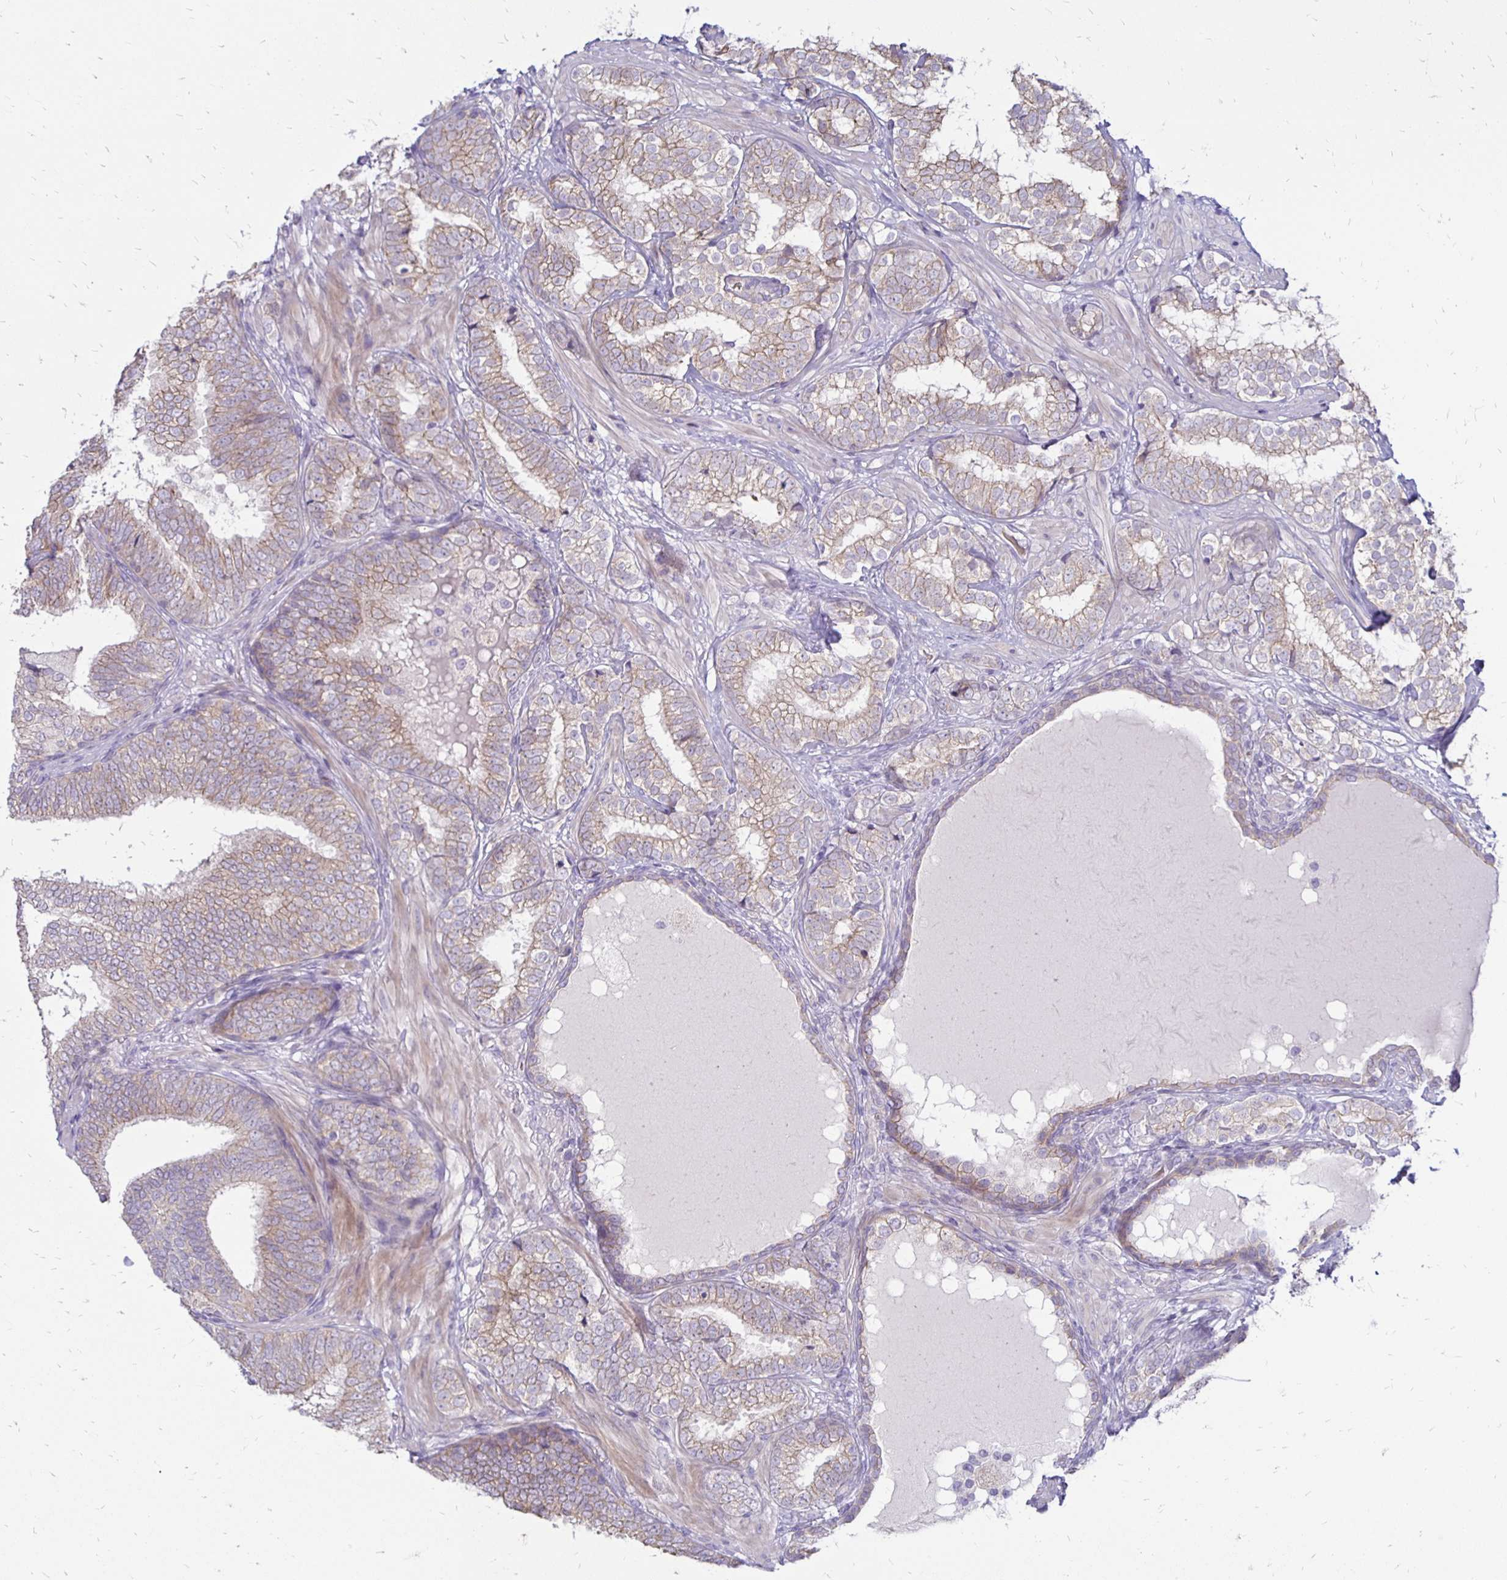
{"staining": {"intensity": "weak", "quantity": "<25%", "location": "cytoplasmic/membranous"}, "tissue": "prostate cancer", "cell_type": "Tumor cells", "image_type": "cancer", "snomed": [{"axis": "morphology", "description": "Adenocarcinoma, High grade"}, {"axis": "topography", "description": "Prostate"}], "caption": "This image is of prostate adenocarcinoma (high-grade) stained with immunohistochemistry (IHC) to label a protein in brown with the nuclei are counter-stained blue. There is no expression in tumor cells. (IHC, brightfield microscopy, high magnification).", "gene": "KATNBL1", "patient": {"sex": "male", "age": 72}}